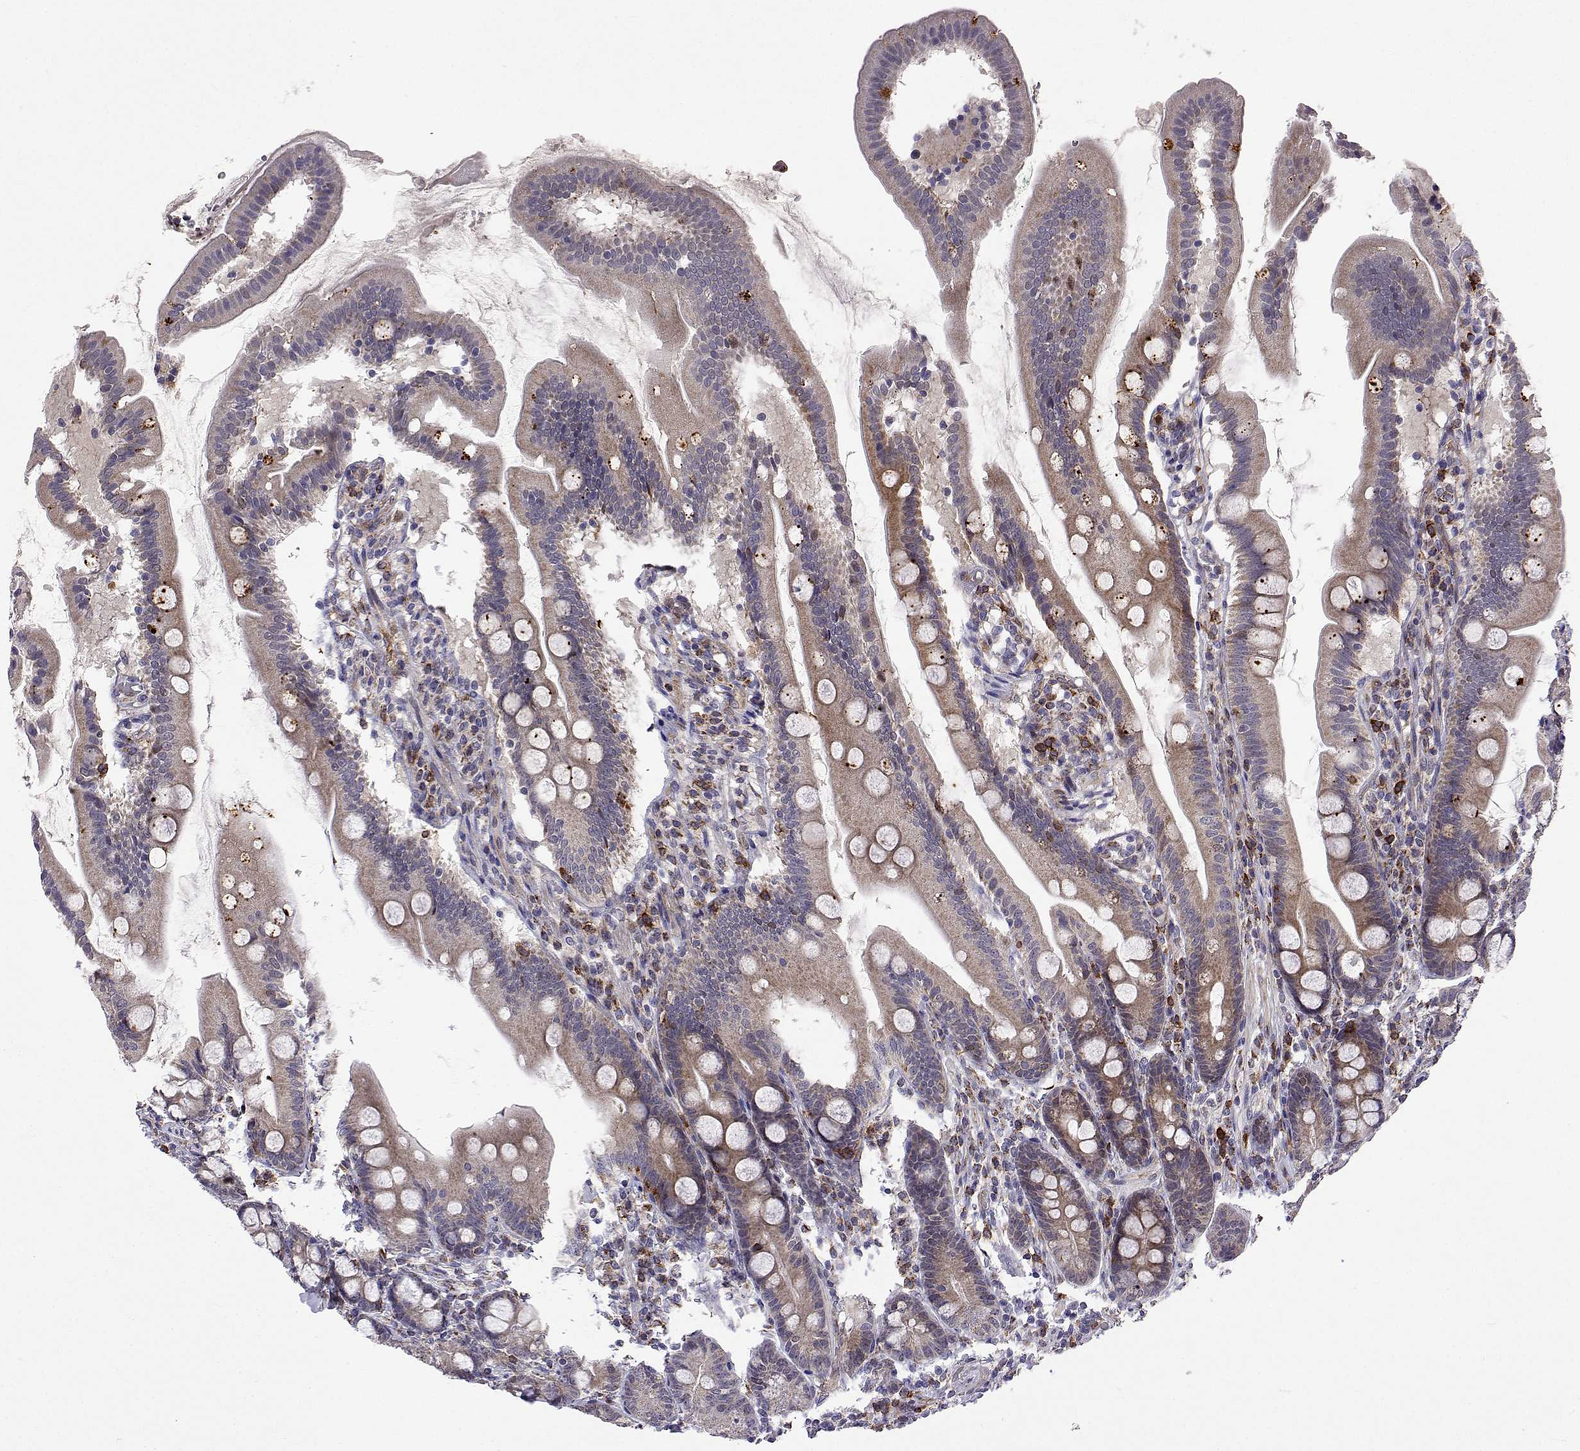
{"staining": {"intensity": "moderate", "quantity": "25%-75%", "location": "cytoplasmic/membranous"}, "tissue": "duodenum", "cell_type": "Glandular cells", "image_type": "normal", "snomed": [{"axis": "morphology", "description": "Normal tissue, NOS"}, {"axis": "topography", "description": "Duodenum"}], "caption": "The micrograph displays a brown stain indicating the presence of a protein in the cytoplasmic/membranous of glandular cells in duodenum. (DAB (3,3'-diaminobenzidine) = brown stain, brightfield microscopy at high magnification).", "gene": "DHTKD1", "patient": {"sex": "female", "age": 67}}